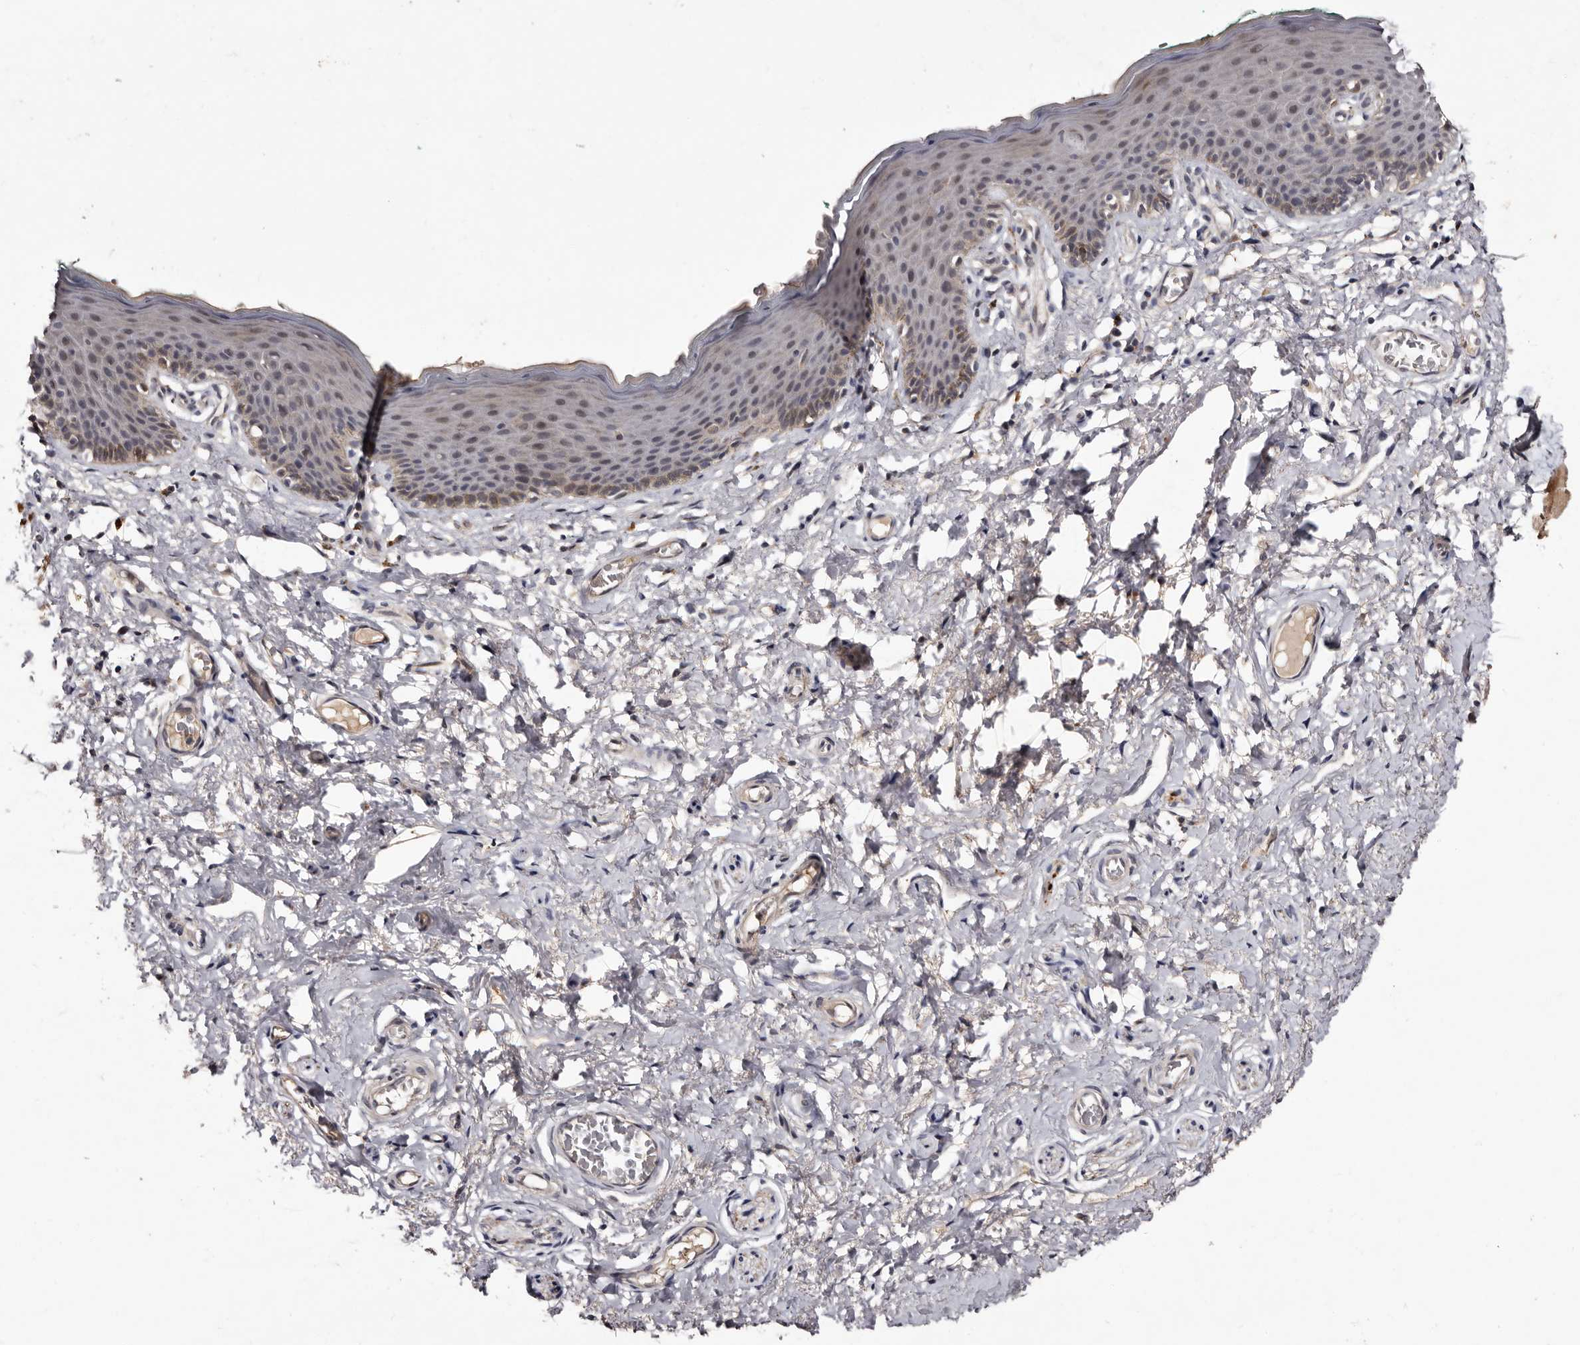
{"staining": {"intensity": "weak", "quantity": "25%-75%", "location": "cytoplasmic/membranous,nuclear"}, "tissue": "skin", "cell_type": "Epidermal cells", "image_type": "normal", "snomed": [{"axis": "morphology", "description": "Normal tissue, NOS"}, {"axis": "topography", "description": "Vulva"}], "caption": "Epidermal cells show low levels of weak cytoplasmic/membranous,nuclear positivity in about 25%-75% of cells in normal human skin. Nuclei are stained in blue.", "gene": "LANCL2", "patient": {"sex": "female", "age": 66}}